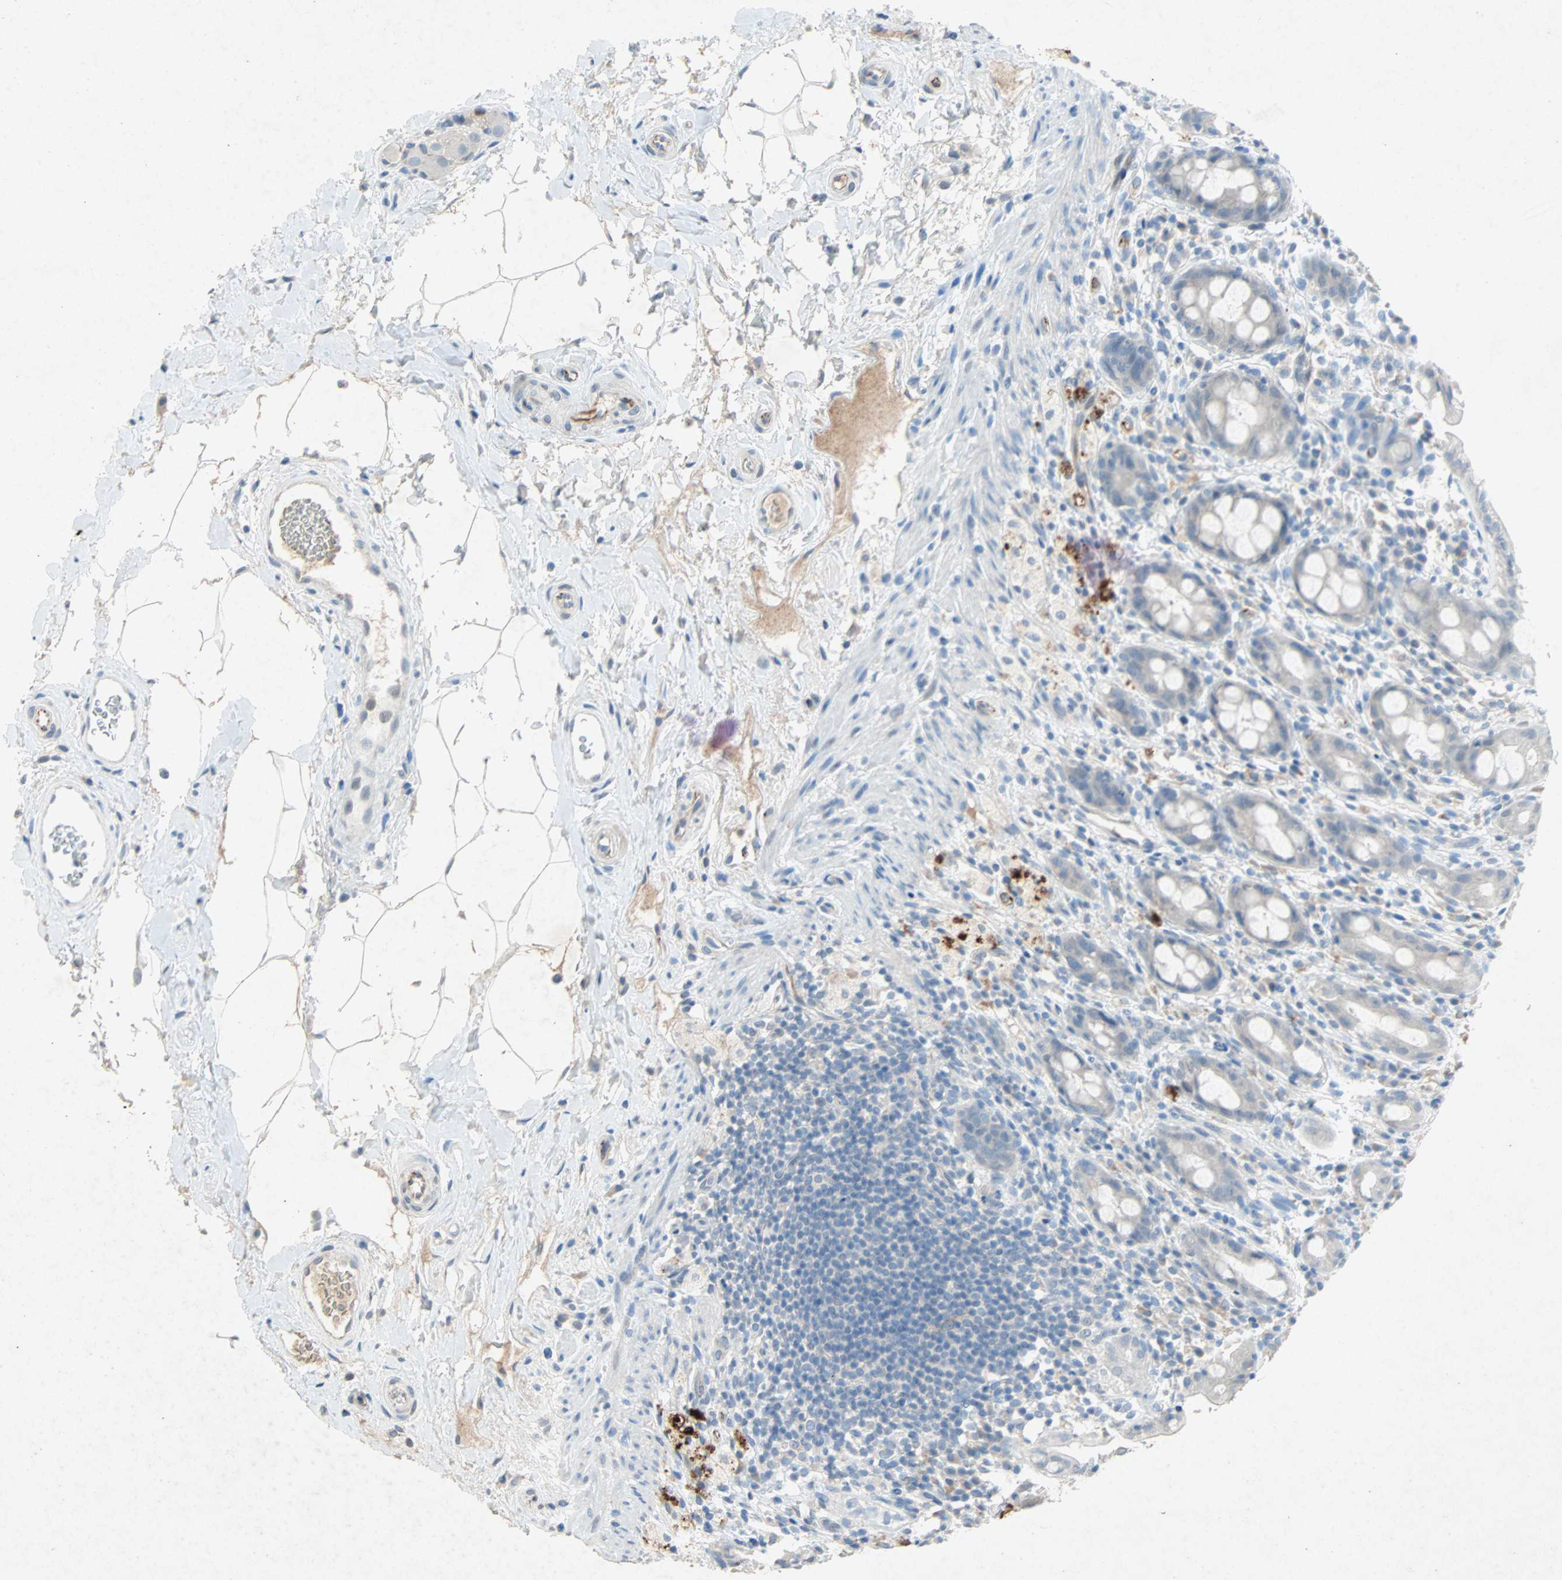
{"staining": {"intensity": "negative", "quantity": "none", "location": "none"}, "tissue": "rectum", "cell_type": "Glandular cells", "image_type": "normal", "snomed": [{"axis": "morphology", "description": "Normal tissue, NOS"}, {"axis": "topography", "description": "Rectum"}], "caption": "The IHC photomicrograph has no significant expression in glandular cells of rectum.", "gene": "PCDHB2", "patient": {"sex": "male", "age": 44}}